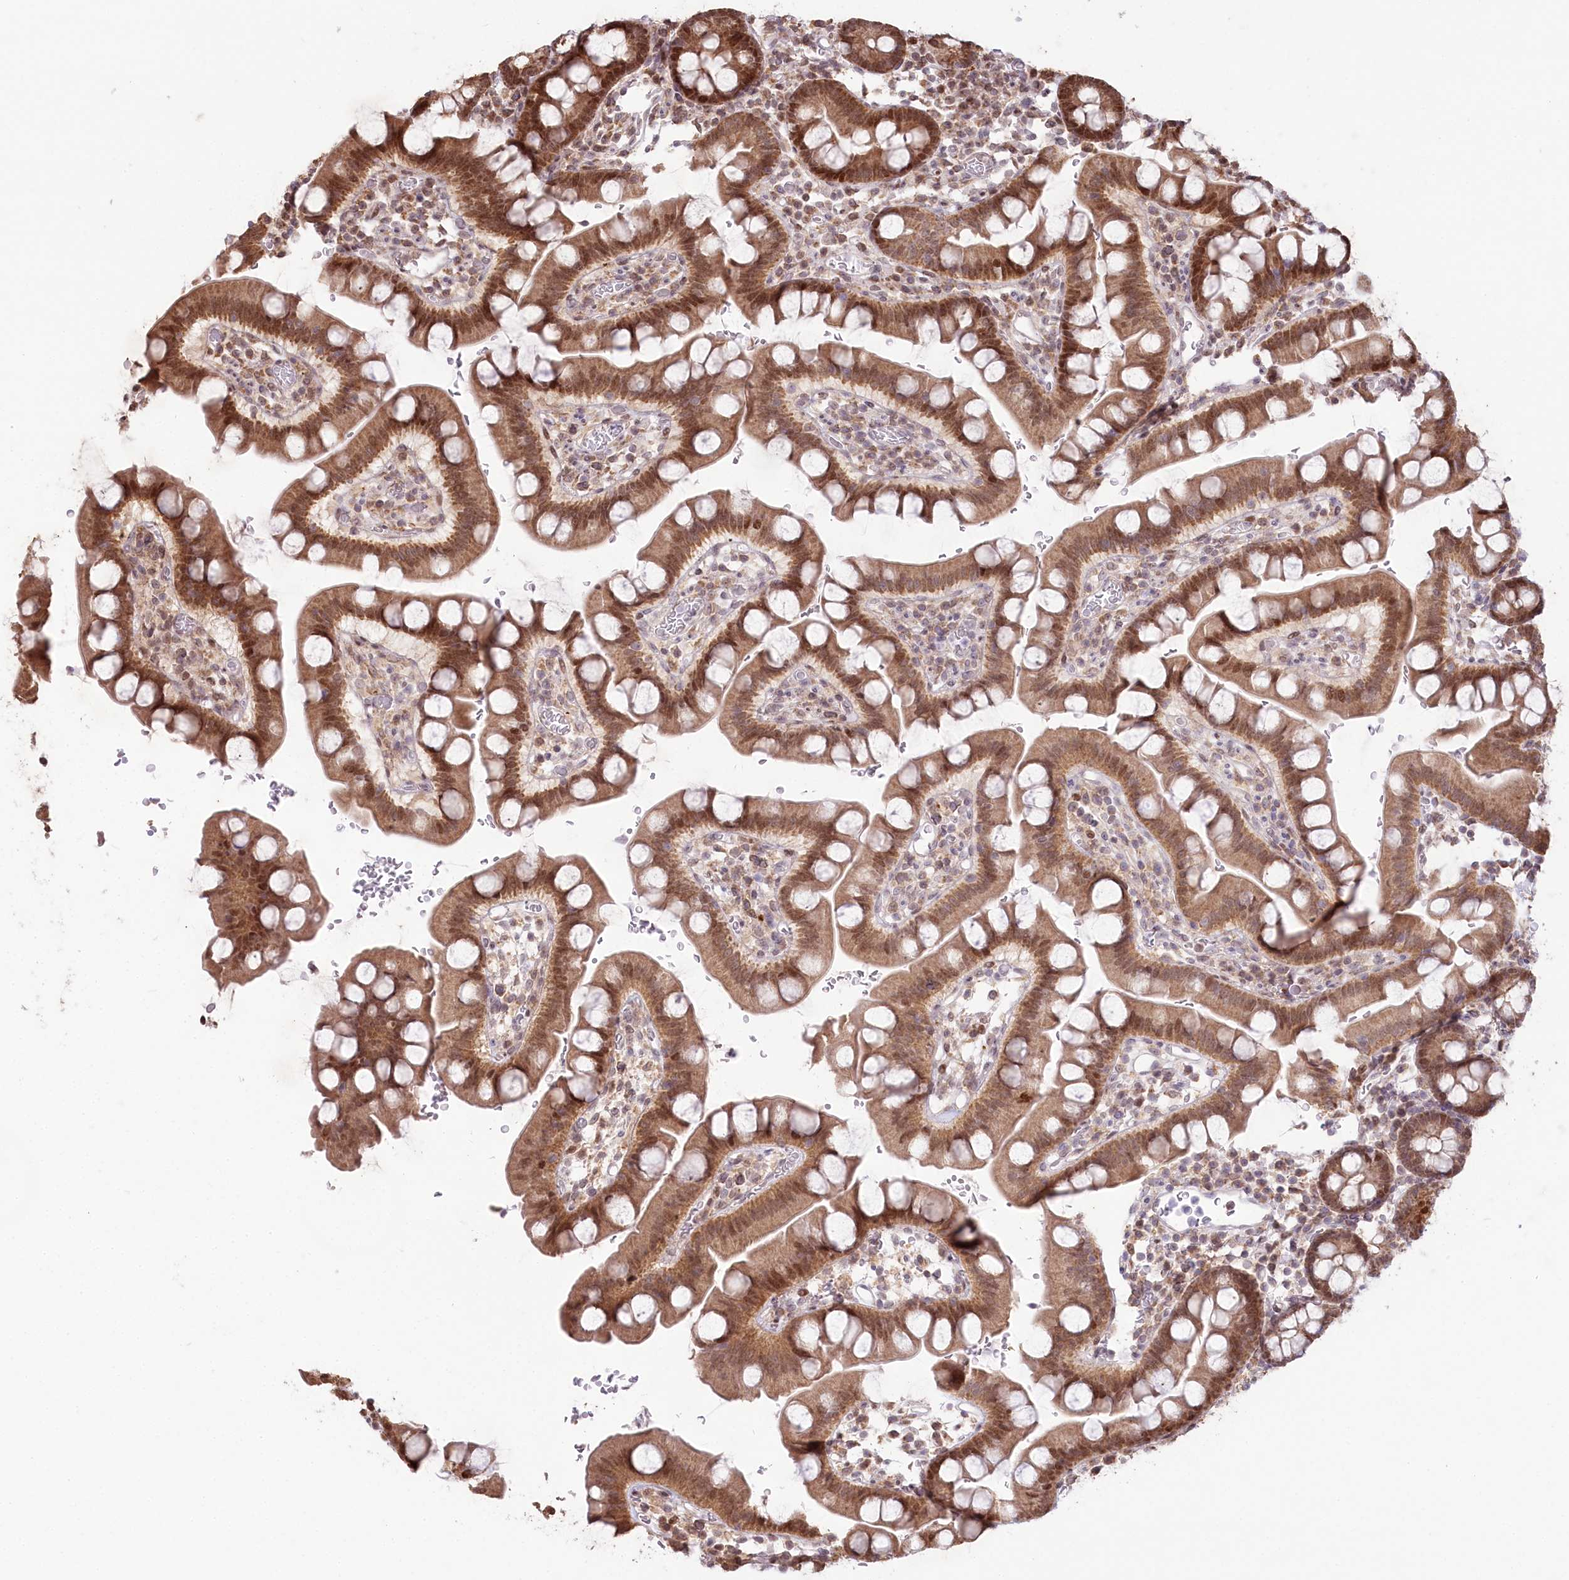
{"staining": {"intensity": "moderate", "quantity": ">75%", "location": "cytoplasmic/membranous,nuclear"}, "tissue": "small intestine", "cell_type": "Glandular cells", "image_type": "normal", "snomed": [{"axis": "morphology", "description": "Normal tissue, NOS"}, {"axis": "topography", "description": "Stomach, upper"}, {"axis": "topography", "description": "Stomach, lower"}, {"axis": "topography", "description": "Small intestine"}], "caption": "Immunohistochemical staining of benign small intestine shows >75% levels of moderate cytoplasmic/membranous,nuclear protein expression in approximately >75% of glandular cells. (IHC, brightfield microscopy, high magnification).", "gene": "PYURF", "patient": {"sex": "male", "age": 68}}